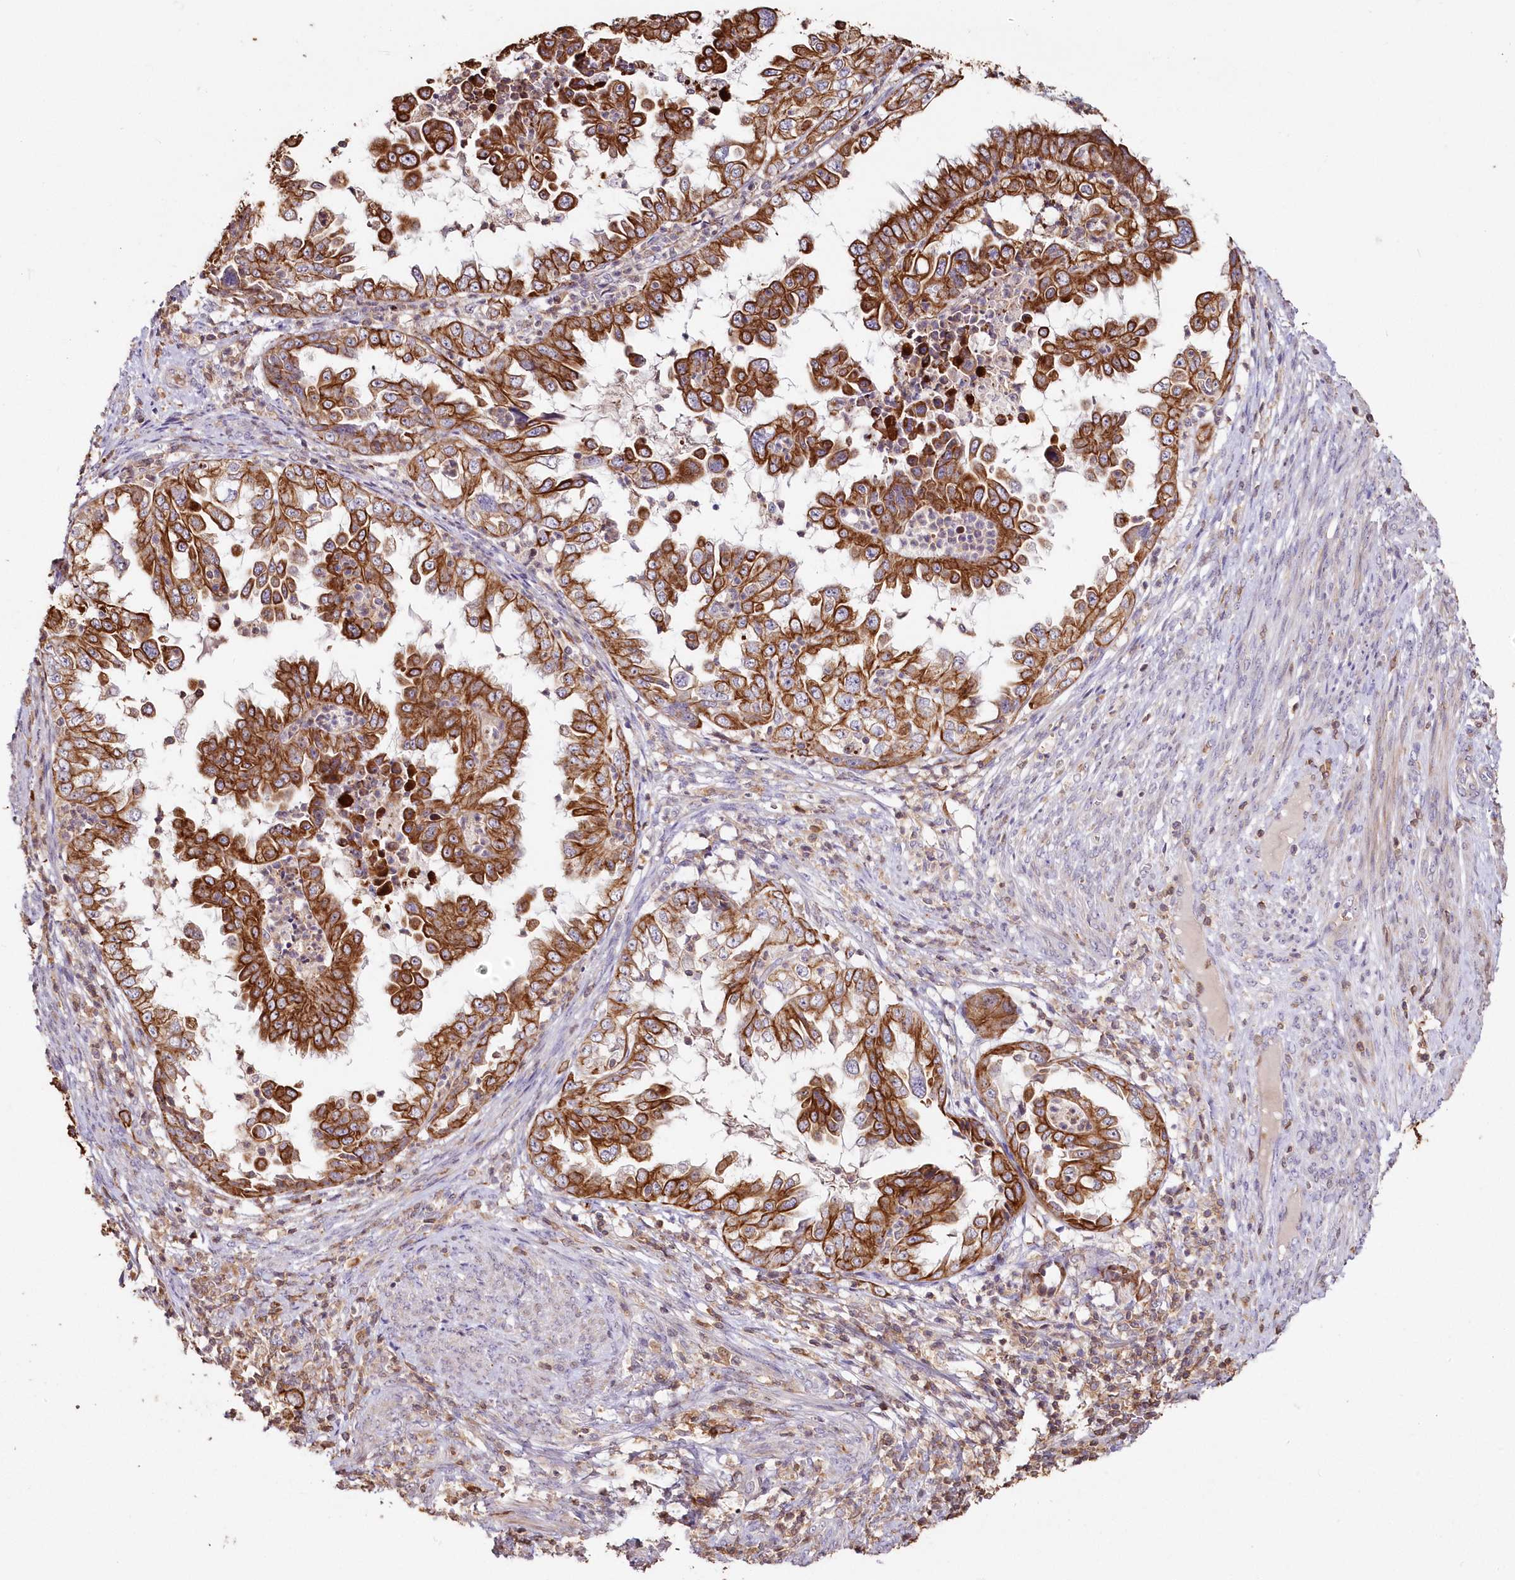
{"staining": {"intensity": "strong", "quantity": ">75%", "location": "cytoplasmic/membranous"}, "tissue": "endometrial cancer", "cell_type": "Tumor cells", "image_type": "cancer", "snomed": [{"axis": "morphology", "description": "Adenocarcinoma, NOS"}, {"axis": "topography", "description": "Endometrium"}], "caption": "This photomicrograph displays immunohistochemistry (IHC) staining of human endometrial cancer, with high strong cytoplasmic/membranous positivity in approximately >75% of tumor cells.", "gene": "SNED1", "patient": {"sex": "female", "age": 85}}